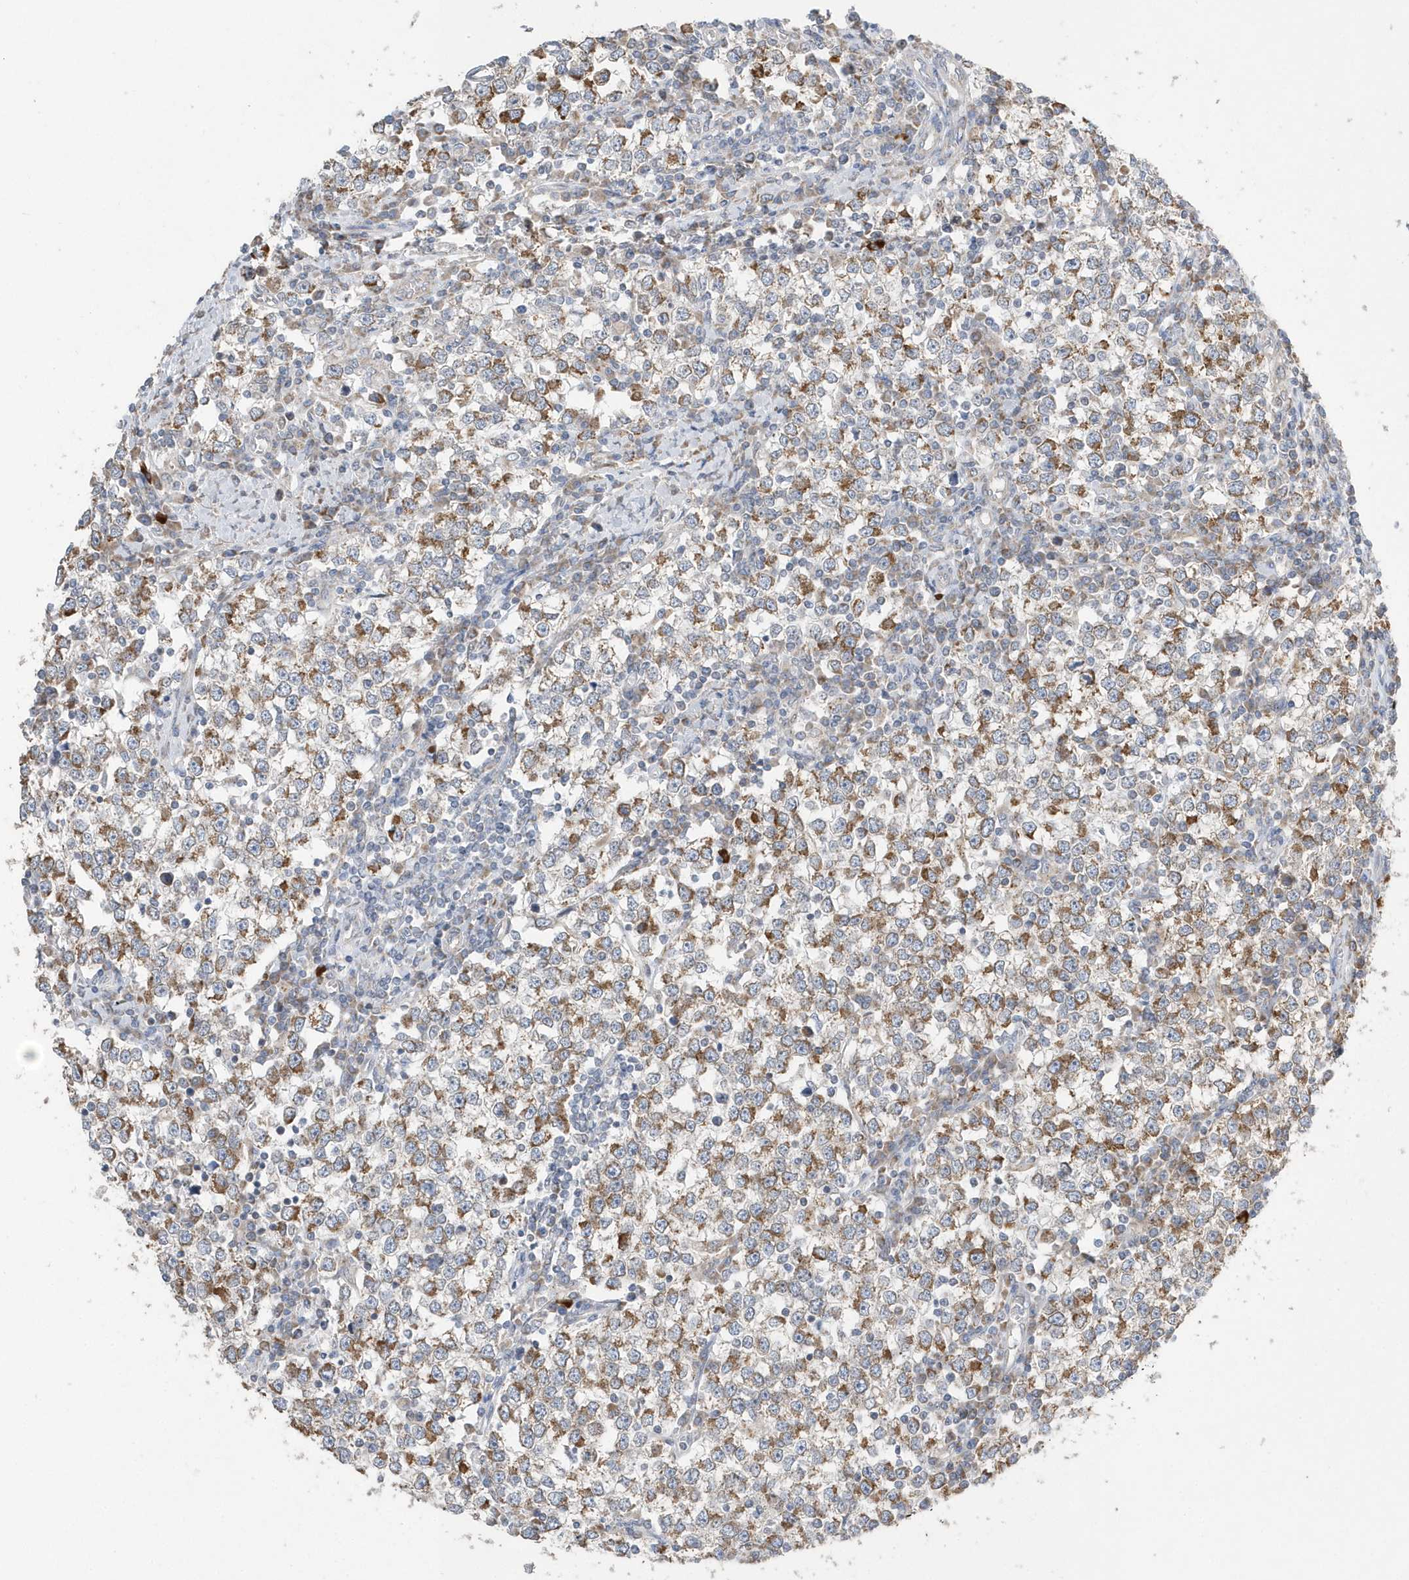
{"staining": {"intensity": "moderate", "quantity": "25%-75%", "location": "cytoplasmic/membranous"}, "tissue": "testis cancer", "cell_type": "Tumor cells", "image_type": "cancer", "snomed": [{"axis": "morphology", "description": "Seminoma, NOS"}, {"axis": "topography", "description": "Testis"}], "caption": "DAB immunohistochemical staining of human testis cancer reveals moderate cytoplasmic/membranous protein positivity in about 25%-75% of tumor cells.", "gene": "SPATA5", "patient": {"sex": "male", "age": 65}}